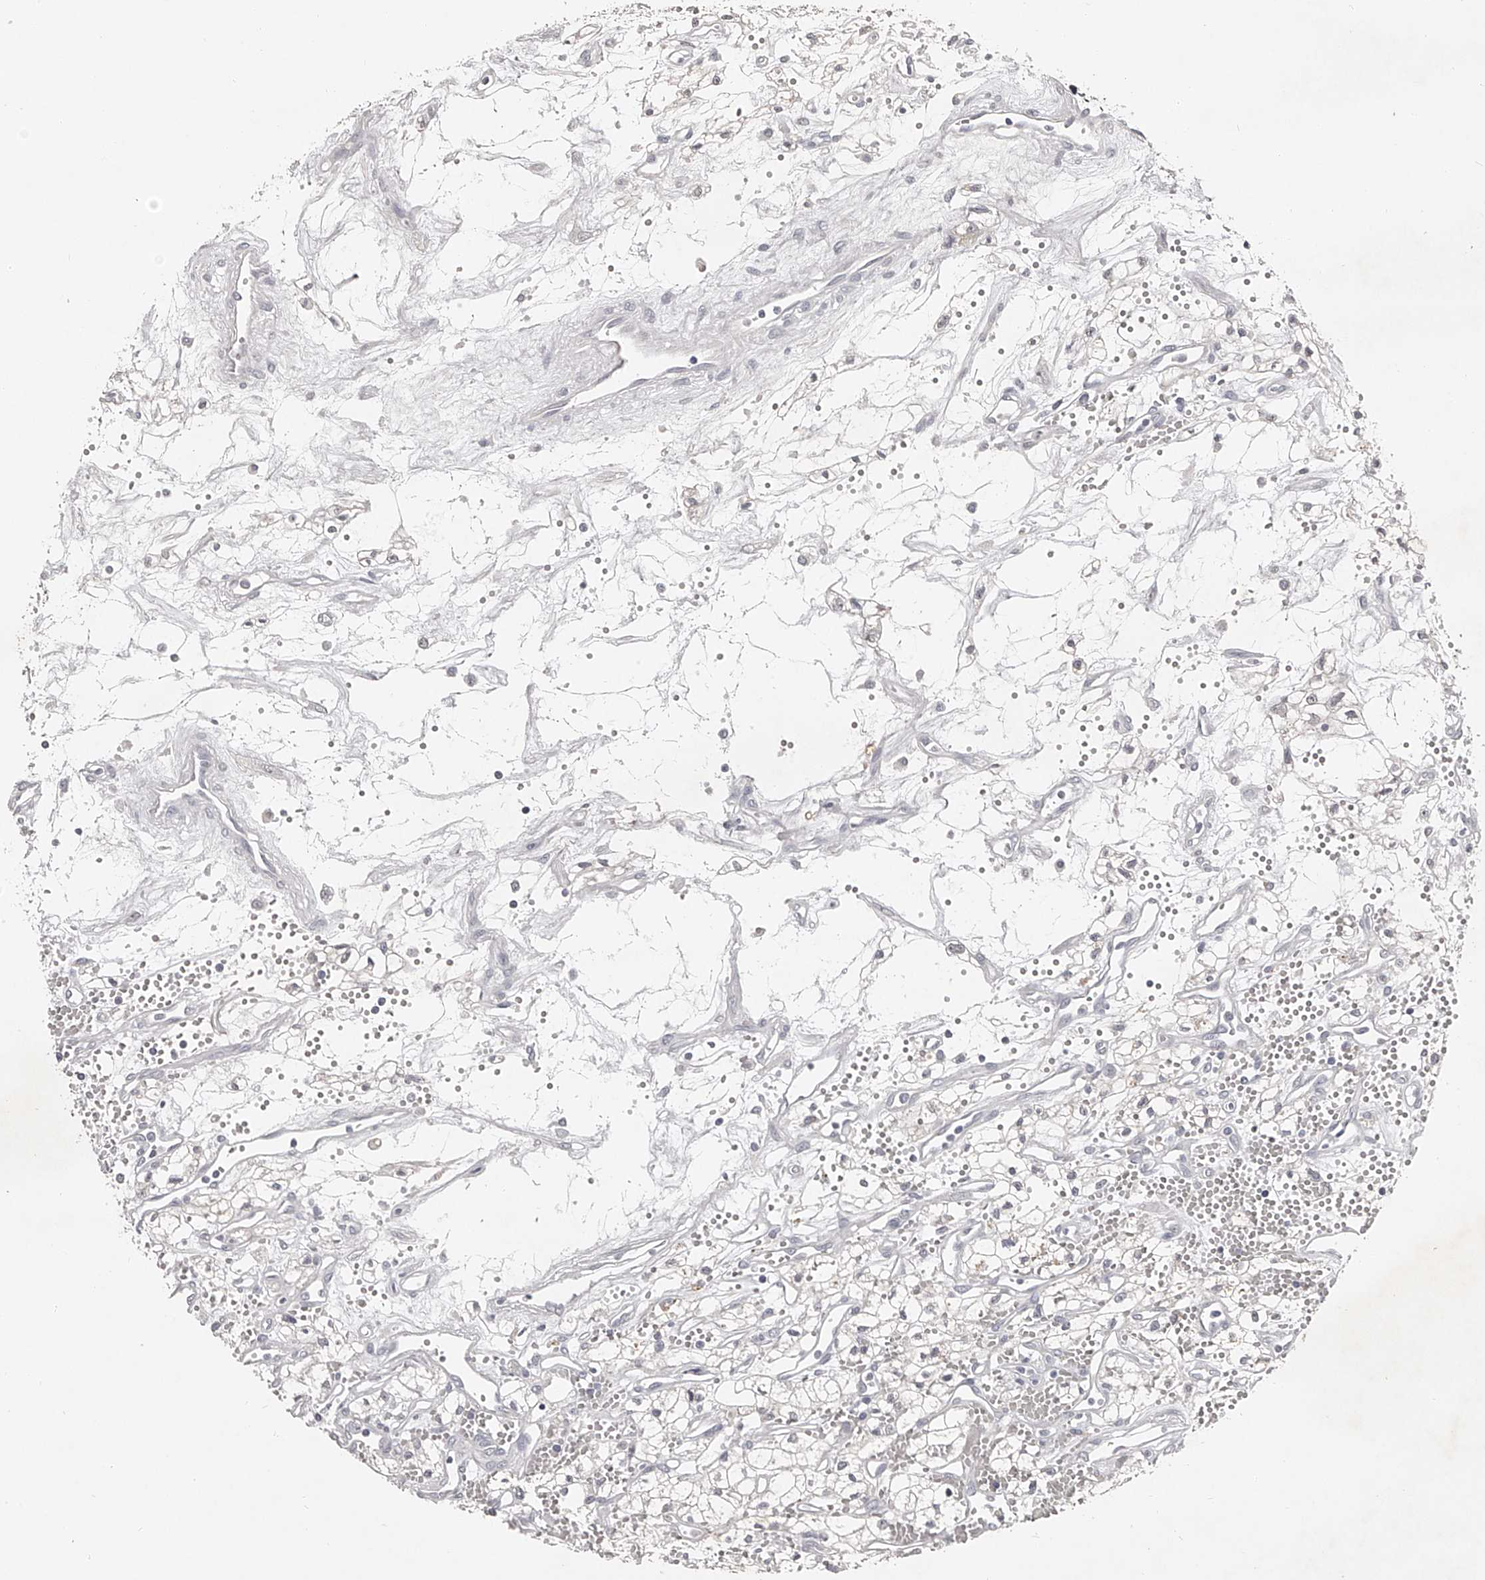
{"staining": {"intensity": "negative", "quantity": "none", "location": "none"}, "tissue": "renal cancer", "cell_type": "Tumor cells", "image_type": "cancer", "snomed": [{"axis": "morphology", "description": "Adenocarcinoma, NOS"}, {"axis": "topography", "description": "Kidney"}], "caption": "This micrograph is of adenocarcinoma (renal) stained with IHC to label a protein in brown with the nuclei are counter-stained blue. There is no staining in tumor cells. The staining was performed using DAB to visualize the protein expression in brown, while the nuclei were stained in blue with hematoxylin (Magnification: 20x).", "gene": "NT5DC1", "patient": {"sex": "male", "age": 59}}